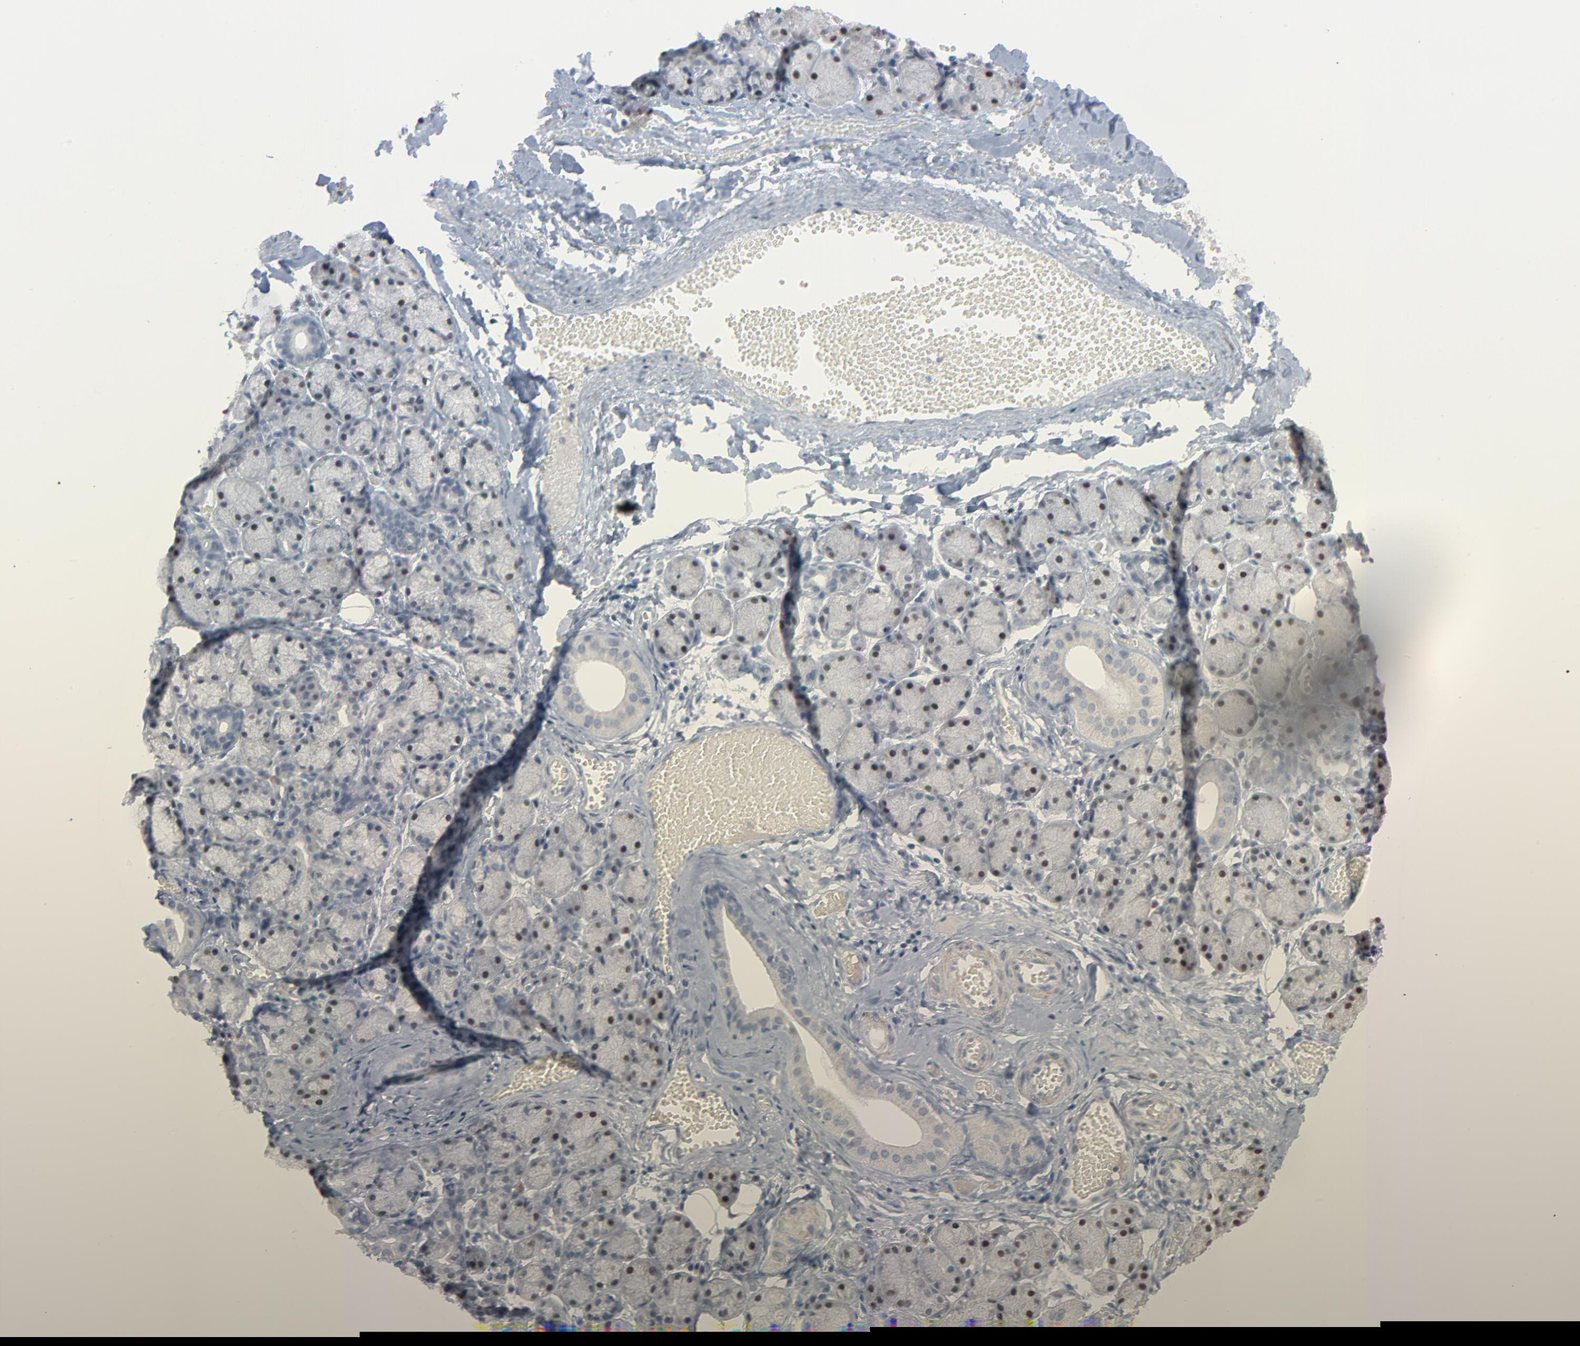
{"staining": {"intensity": "moderate", "quantity": "25%-75%", "location": "cytoplasmic/membranous,nuclear"}, "tissue": "salivary gland", "cell_type": "Glandular cells", "image_type": "normal", "snomed": [{"axis": "morphology", "description": "Normal tissue, NOS"}, {"axis": "topography", "description": "Salivary gland"}], "caption": "Immunohistochemistry (IHC) (DAB (3,3'-diaminobenzidine)) staining of normal human salivary gland displays moderate cytoplasmic/membranous,nuclear protein expression in approximately 25%-75% of glandular cells. (IHC, brightfield microscopy, high magnification).", "gene": "SAGE1", "patient": {"sex": "female", "age": 24}}